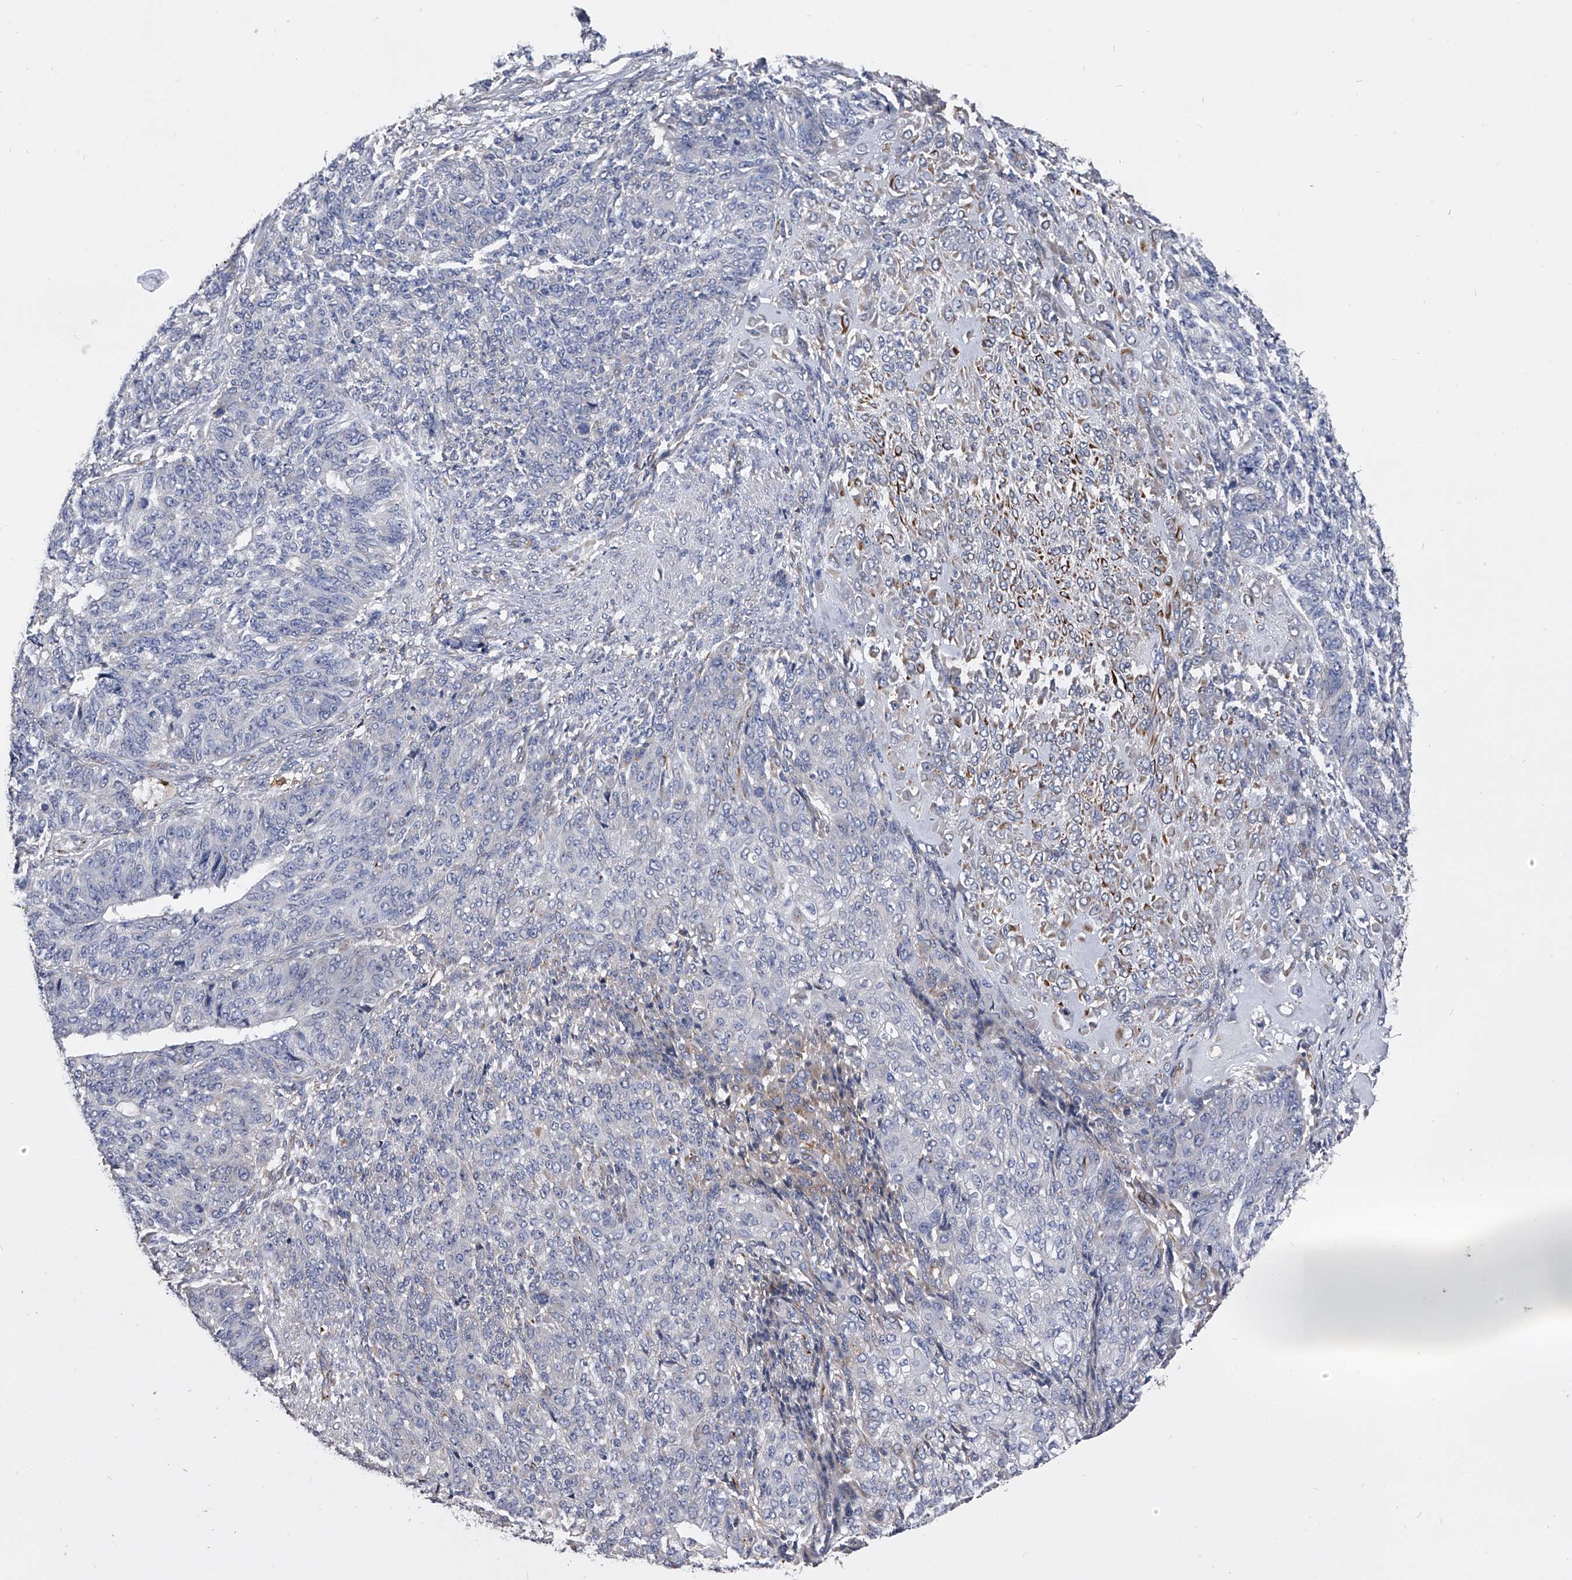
{"staining": {"intensity": "negative", "quantity": "none", "location": "none"}, "tissue": "endometrial cancer", "cell_type": "Tumor cells", "image_type": "cancer", "snomed": [{"axis": "morphology", "description": "Adenocarcinoma, NOS"}, {"axis": "topography", "description": "Endometrium"}], "caption": "There is no significant expression in tumor cells of endometrial cancer. Nuclei are stained in blue.", "gene": "EFCAB7", "patient": {"sex": "female", "age": 32}}